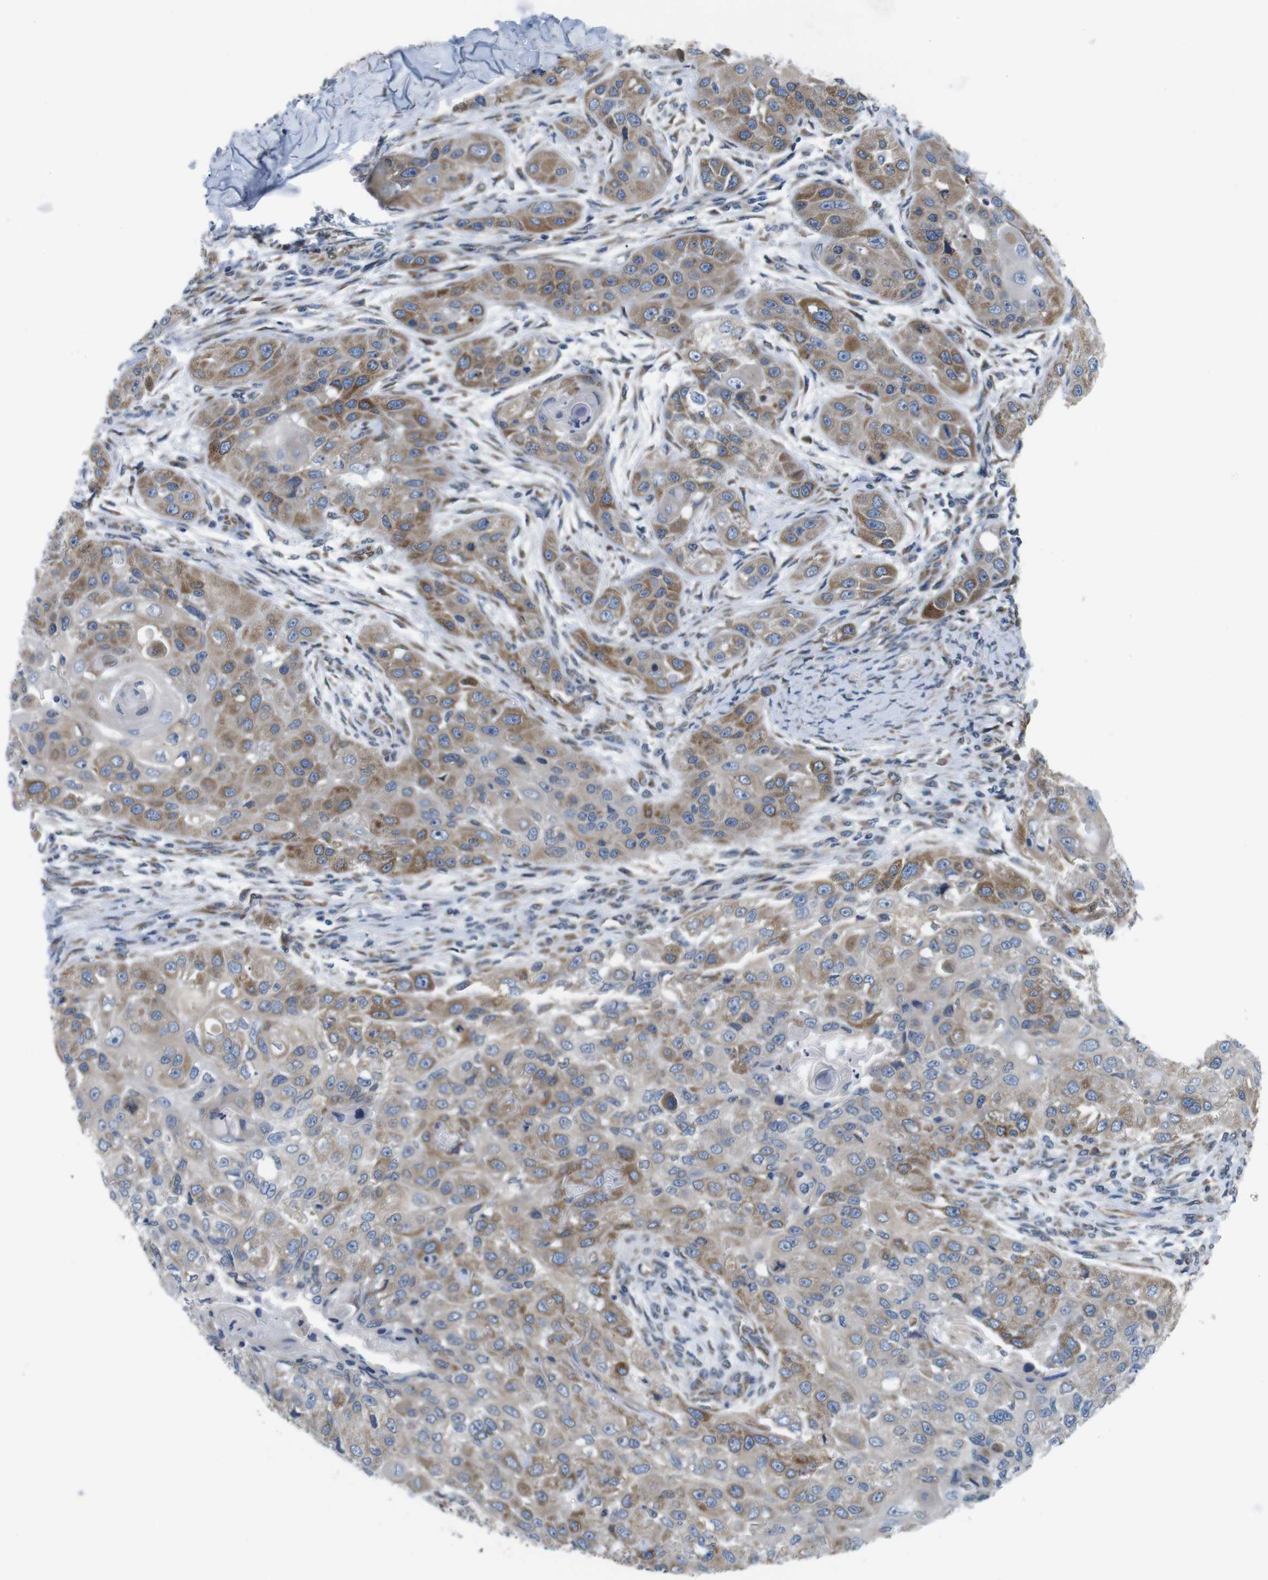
{"staining": {"intensity": "moderate", "quantity": ">75%", "location": "cytoplasmic/membranous"}, "tissue": "head and neck cancer", "cell_type": "Tumor cells", "image_type": "cancer", "snomed": [{"axis": "morphology", "description": "Normal tissue, NOS"}, {"axis": "morphology", "description": "Squamous cell carcinoma, NOS"}, {"axis": "topography", "description": "Skeletal muscle"}, {"axis": "topography", "description": "Head-Neck"}], "caption": "Immunohistochemical staining of human squamous cell carcinoma (head and neck) displays medium levels of moderate cytoplasmic/membranous protein positivity in about >75% of tumor cells. The protein of interest is shown in brown color, while the nuclei are stained blue.", "gene": "HACD3", "patient": {"sex": "male", "age": 51}}